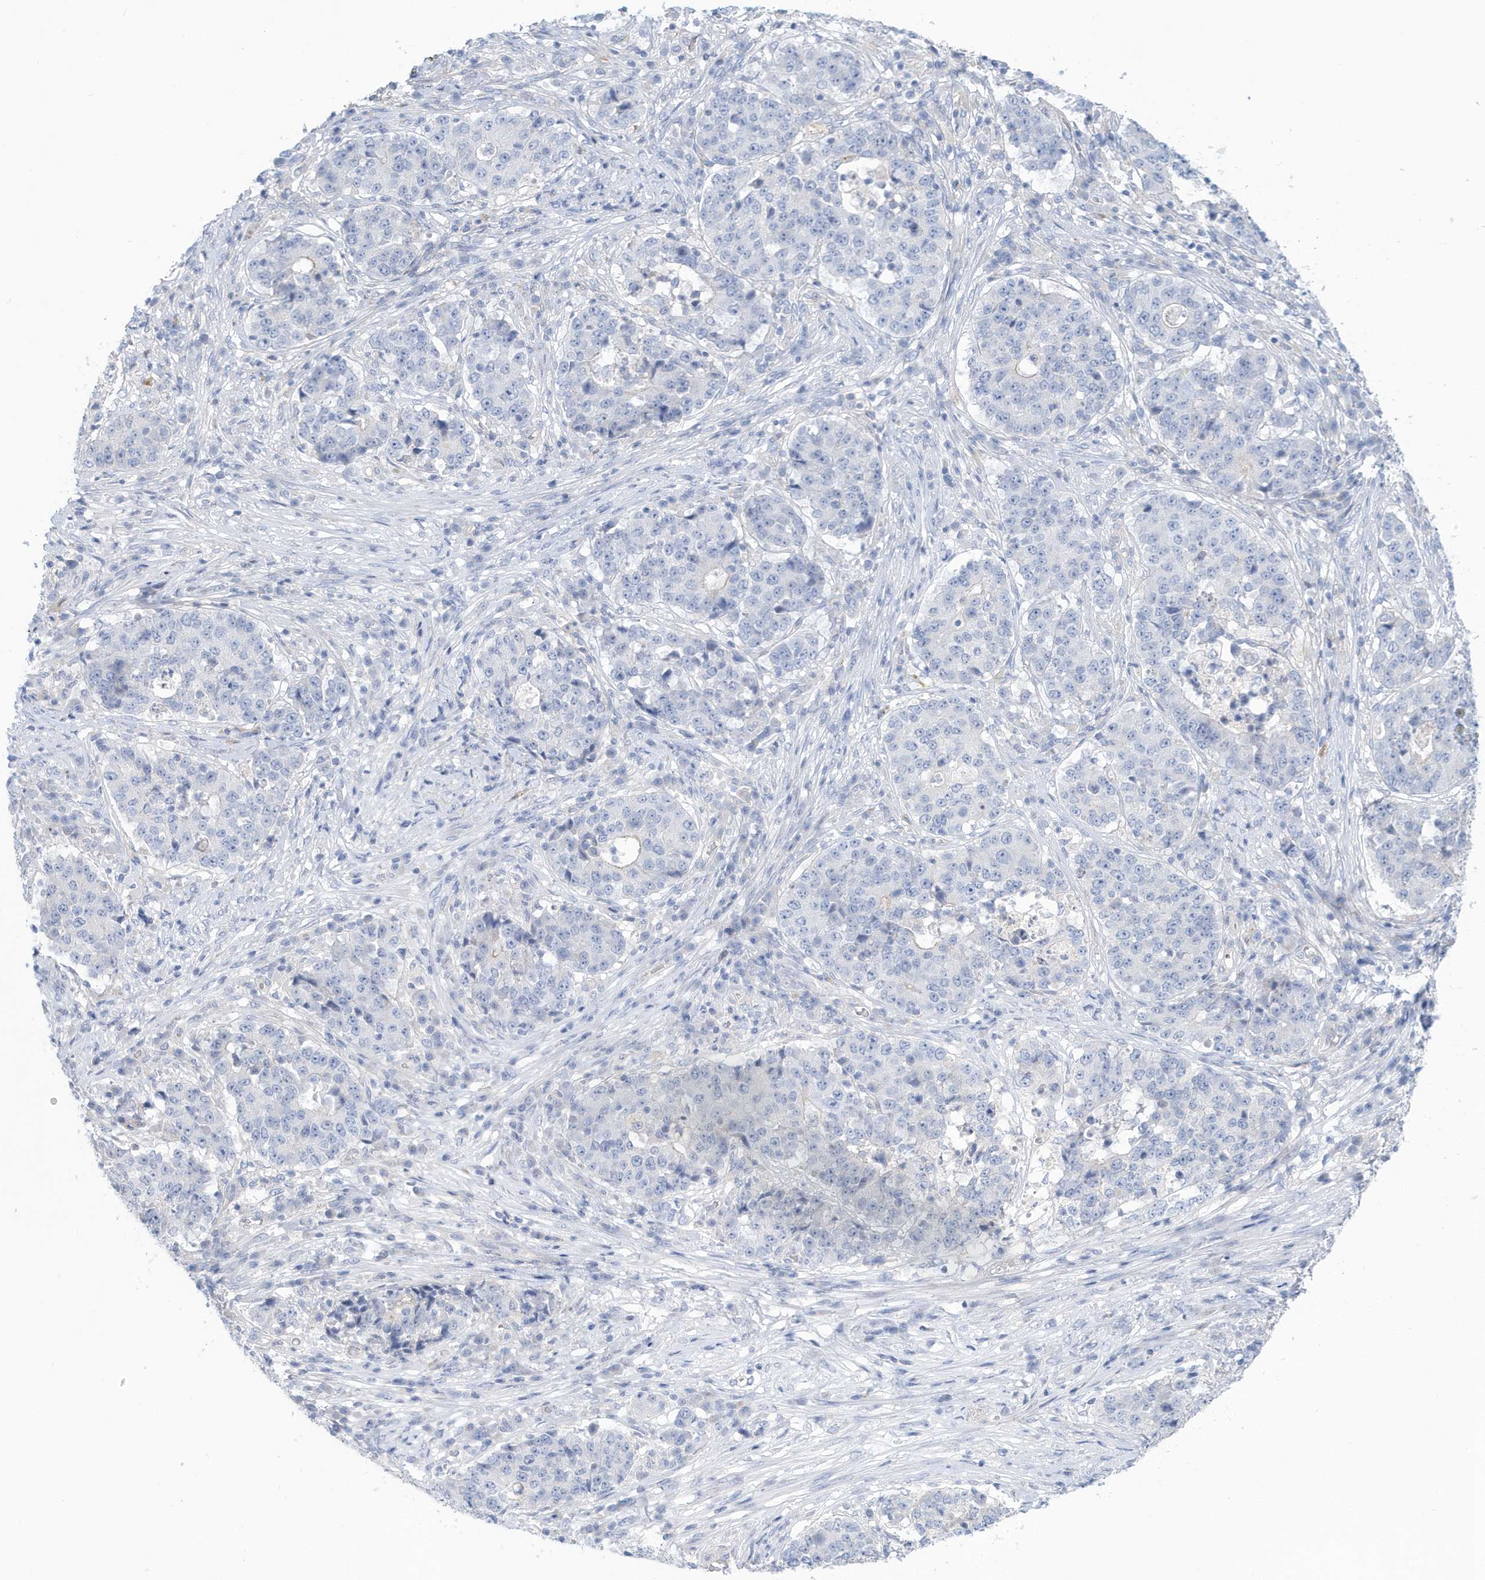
{"staining": {"intensity": "negative", "quantity": "none", "location": "none"}, "tissue": "stomach cancer", "cell_type": "Tumor cells", "image_type": "cancer", "snomed": [{"axis": "morphology", "description": "Adenocarcinoma, NOS"}, {"axis": "topography", "description": "Stomach"}], "caption": "This is an immunohistochemistry (IHC) image of human adenocarcinoma (stomach). There is no staining in tumor cells.", "gene": "ATP13A5", "patient": {"sex": "male", "age": 59}}